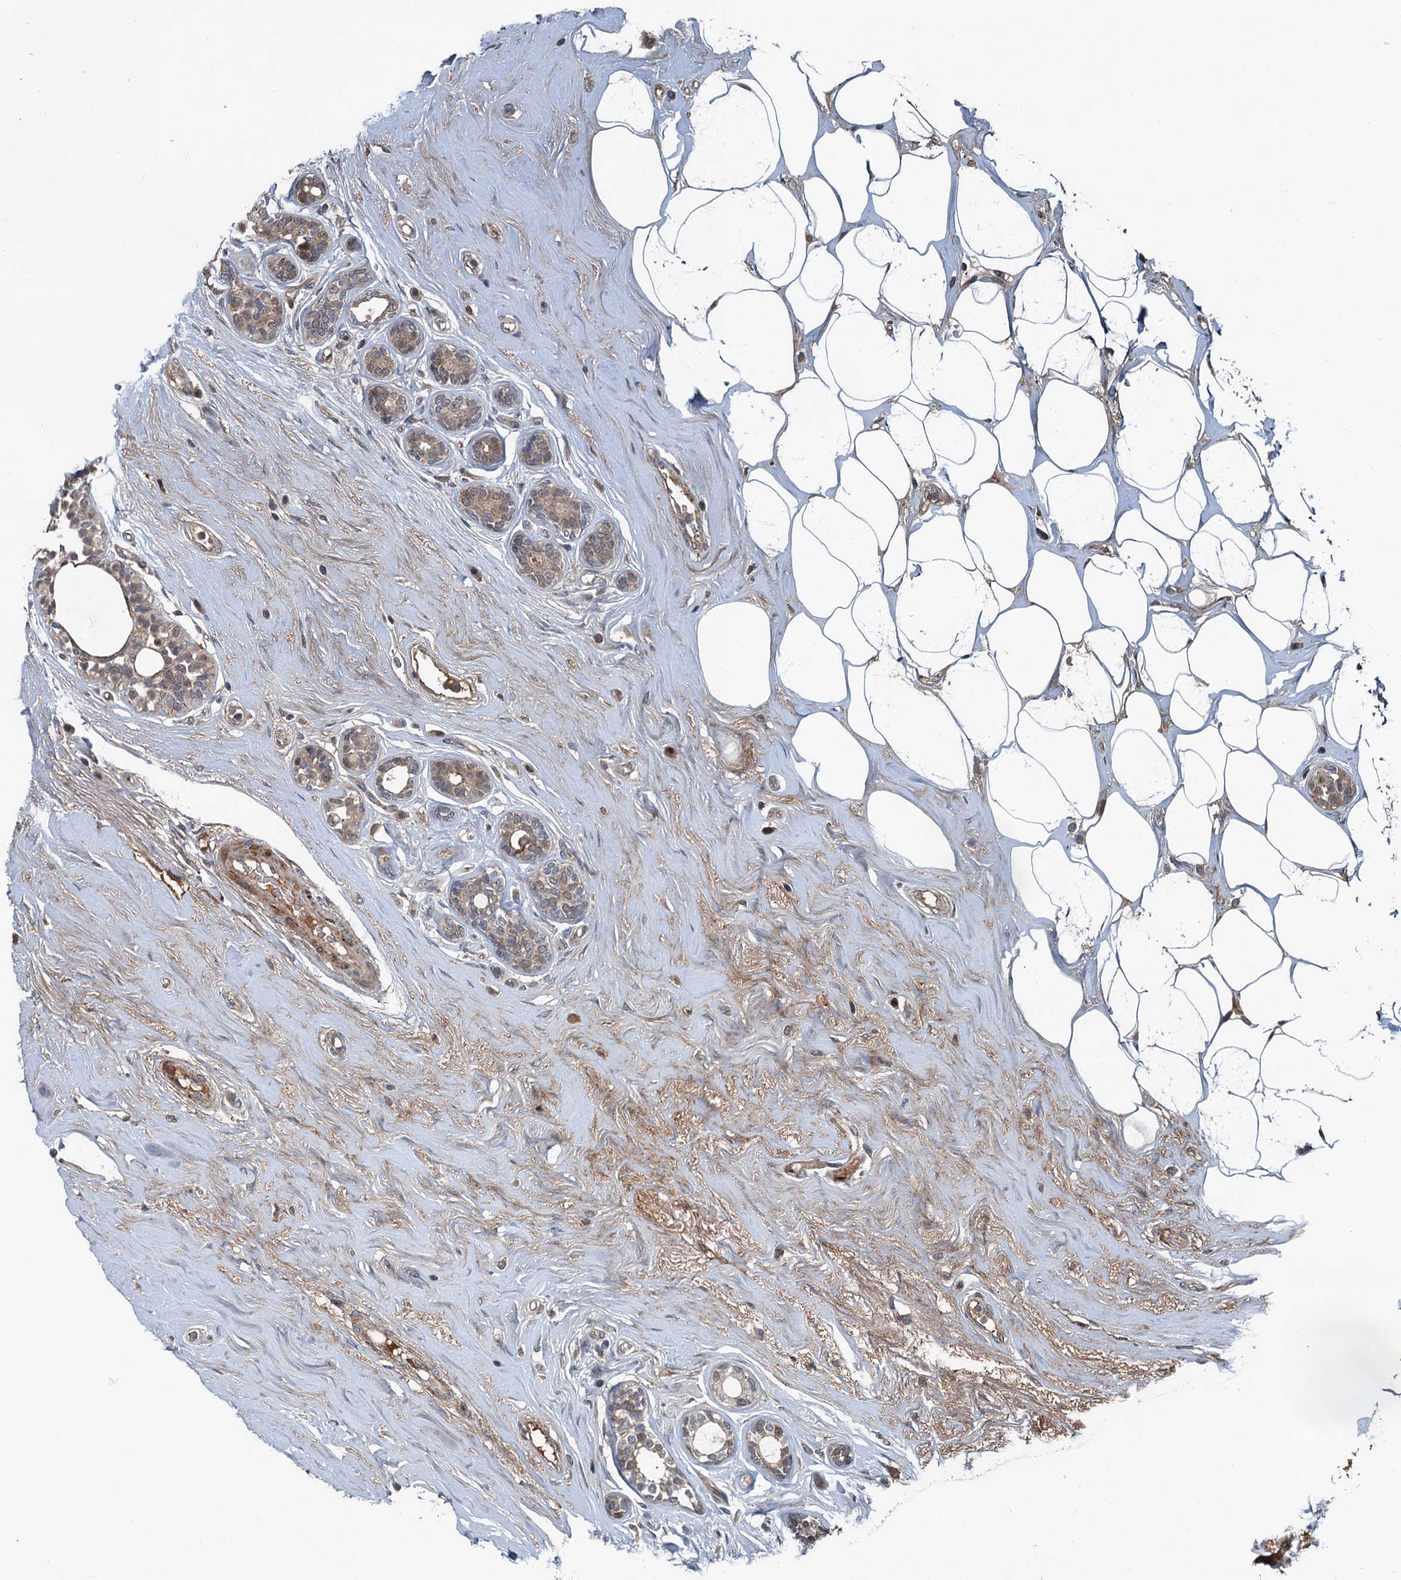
{"staining": {"intensity": "weak", "quantity": ">75%", "location": "cytoplasmic/membranous"}, "tissue": "breast cancer", "cell_type": "Tumor cells", "image_type": "cancer", "snomed": [{"axis": "morphology", "description": "Lobular carcinoma"}, {"axis": "topography", "description": "Breast"}], "caption": "High-power microscopy captured an immunohistochemistry histopathology image of breast lobular carcinoma, revealing weak cytoplasmic/membranous expression in approximately >75% of tumor cells. (IHC, brightfield microscopy, high magnification).", "gene": "TEDC1", "patient": {"sex": "female", "age": 51}}